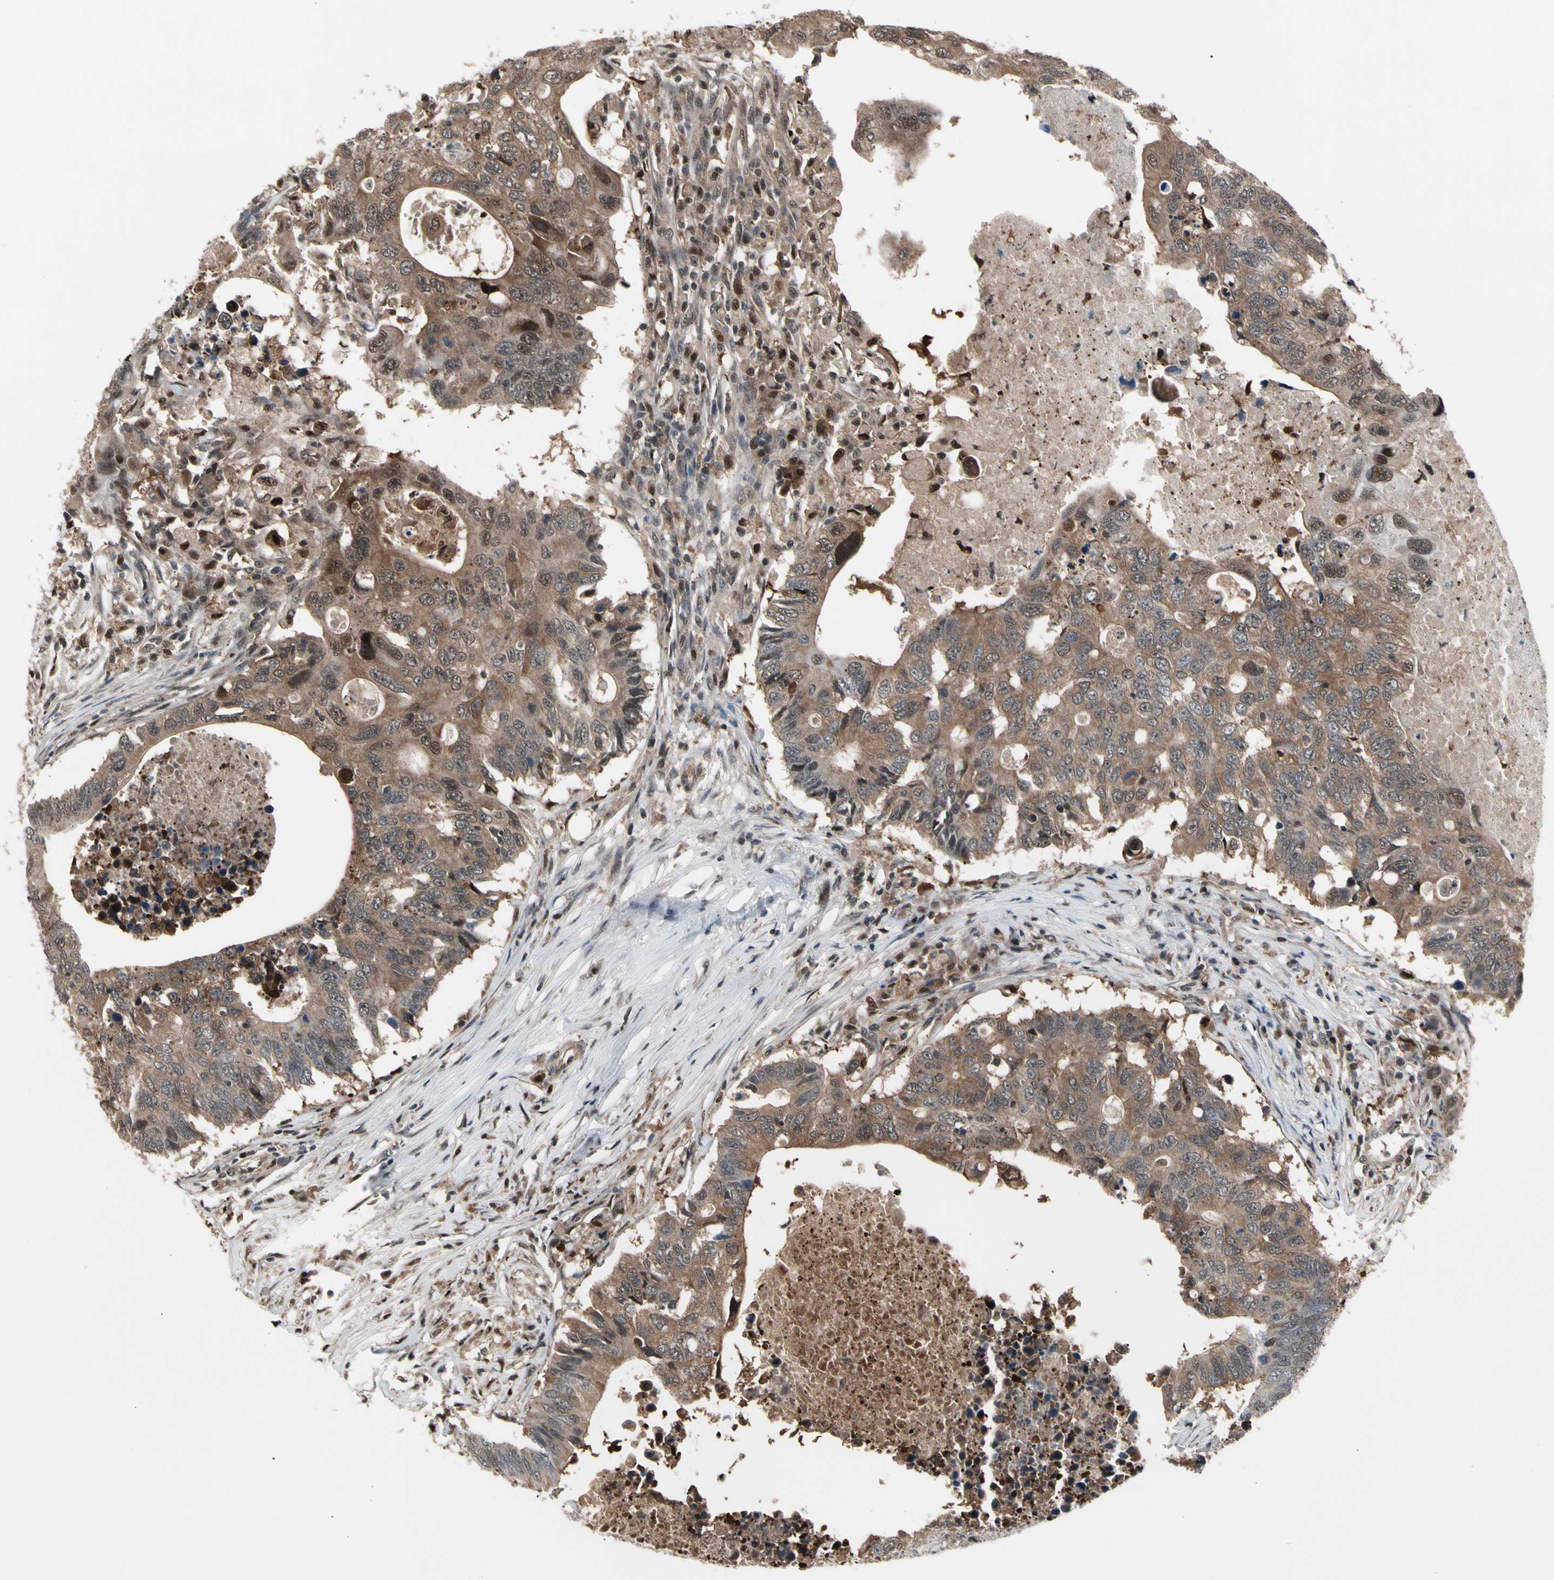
{"staining": {"intensity": "moderate", "quantity": ">75%", "location": "cytoplasmic/membranous,nuclear"}, "tissue": "colorectal cancer", "cell_type": "Tumor cells", "image_type": "cancer", "snomed": [{"axis": "morphology", "description": "Adenocarcinoma, NOS"}, {"axis": "topography", "description": "Colon"}], "caption": "Immunohistochemical staining of adenocarcinoma (colorectal) shows moderate cytoplasmic/membranous and nuclear protein positivity in approximately >75% of tumor cells.", "gene": "PSMA2", "patient": {"sex": "male", "age": 71}}